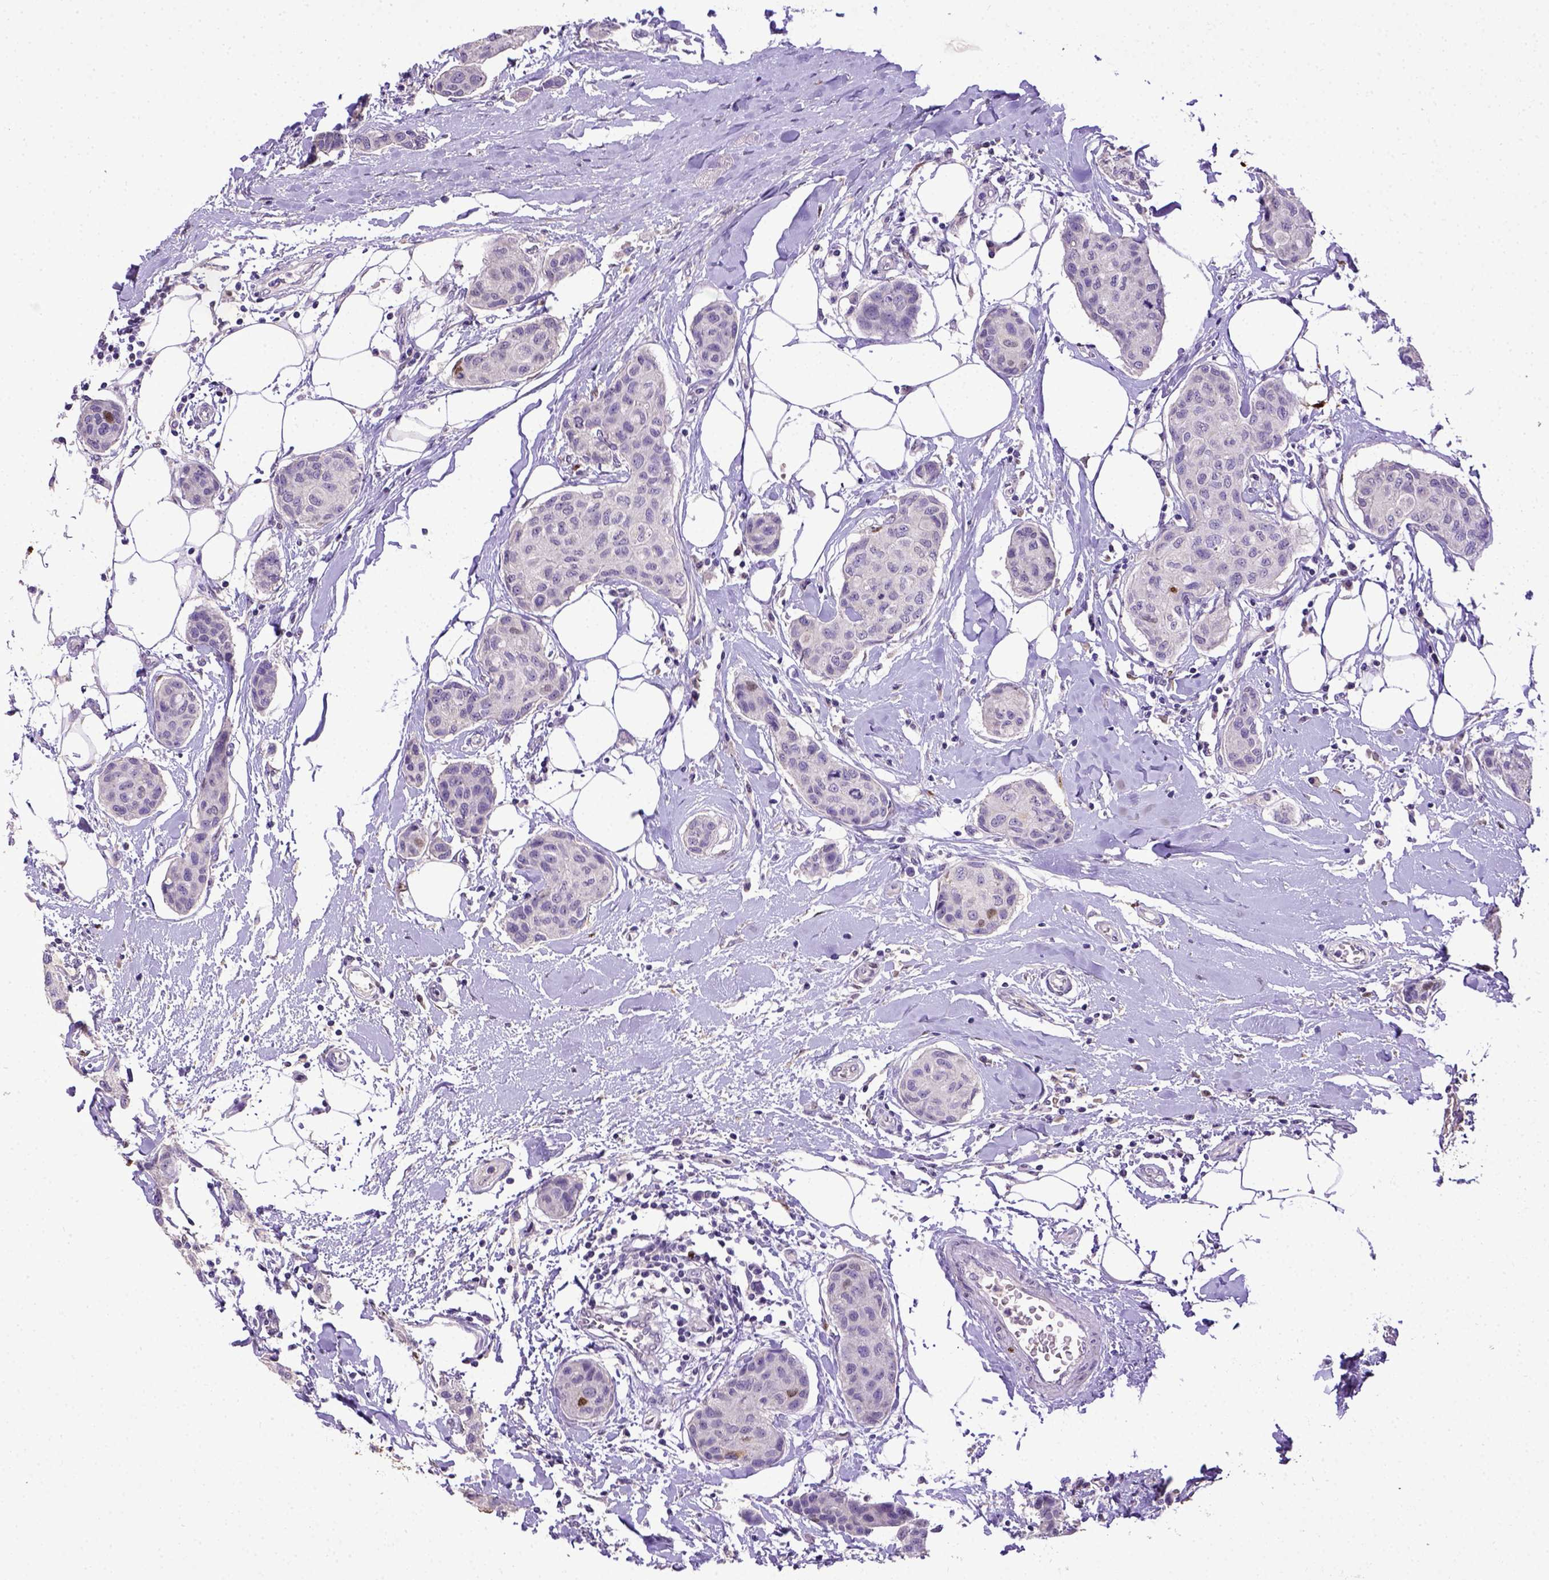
{"staining": {"intensity": "negative", "quantity": "none", "location": "none"}, "tissue": "breast cancer", "cell_type": "Tumor cells", "image_type": "cancer", "snomed": [{"axis": "morphology", "description": "Duct carcinoma"}, {"axis": "topography", "description": "Breast"}], "caption": "DAB immunohistochemical staining of breast cancer (infiltrating ductal carcinoma) exhibits no significant positivity in tumor cells.", "gene": "CDKN1A", "patient": {"sex": "female", "age": 80}}